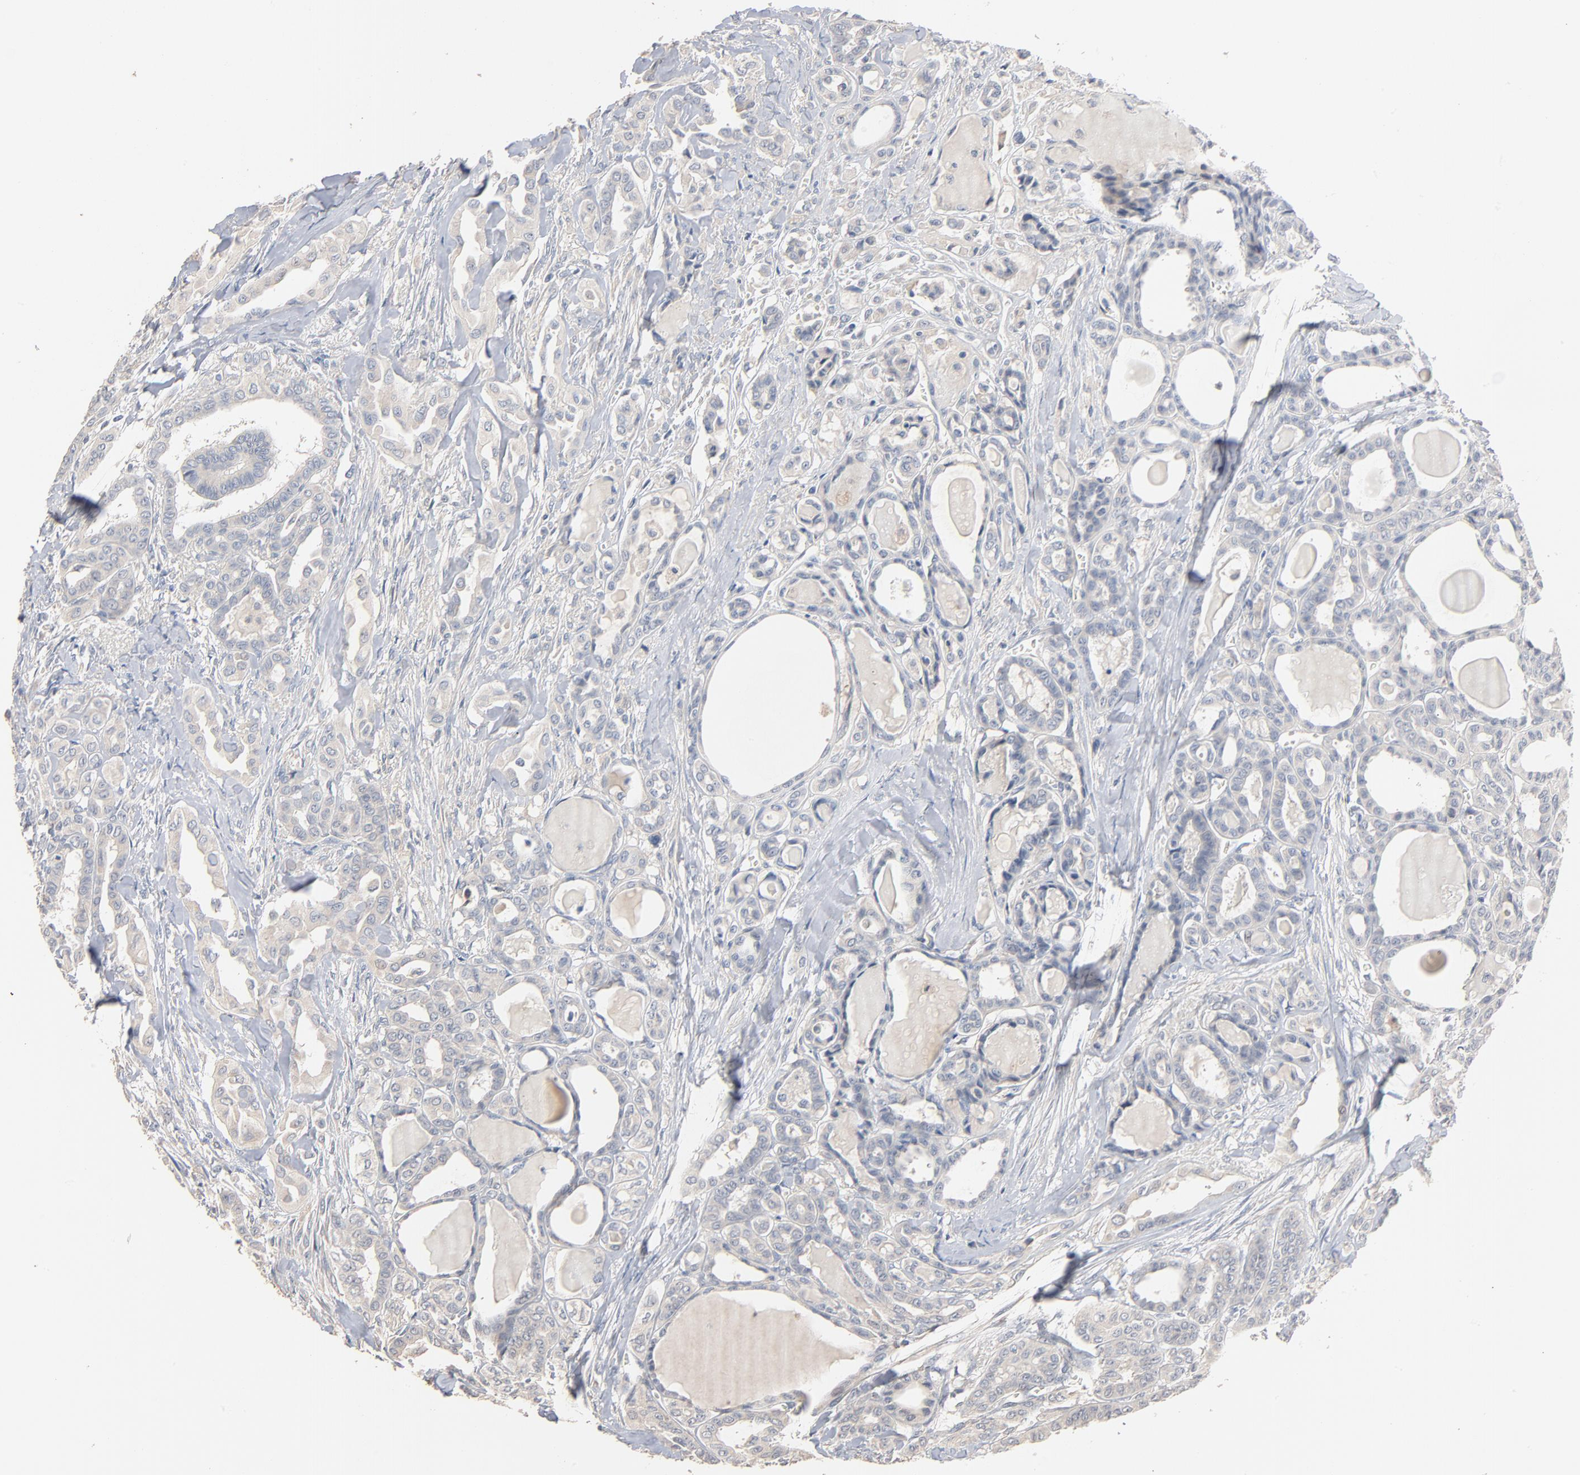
{"staining": {"intensity": "negative", "quantity": "none", "location": "none"}, "tissue": "thyroid cancer", "cell_type": "Tumor cells", "image_type": "cancer", "snomed": [{"axis": "morphology", "description": "Carcinoma, NOS"}, {"axis": "topography", "description": "Thyroid gland"}], "caption": "Image shows no significant protein positivity in tumor cells of thyroid carcinoma.", "gene": "ZDHHC8", "patient": {"sex": "female", "age": 91}}